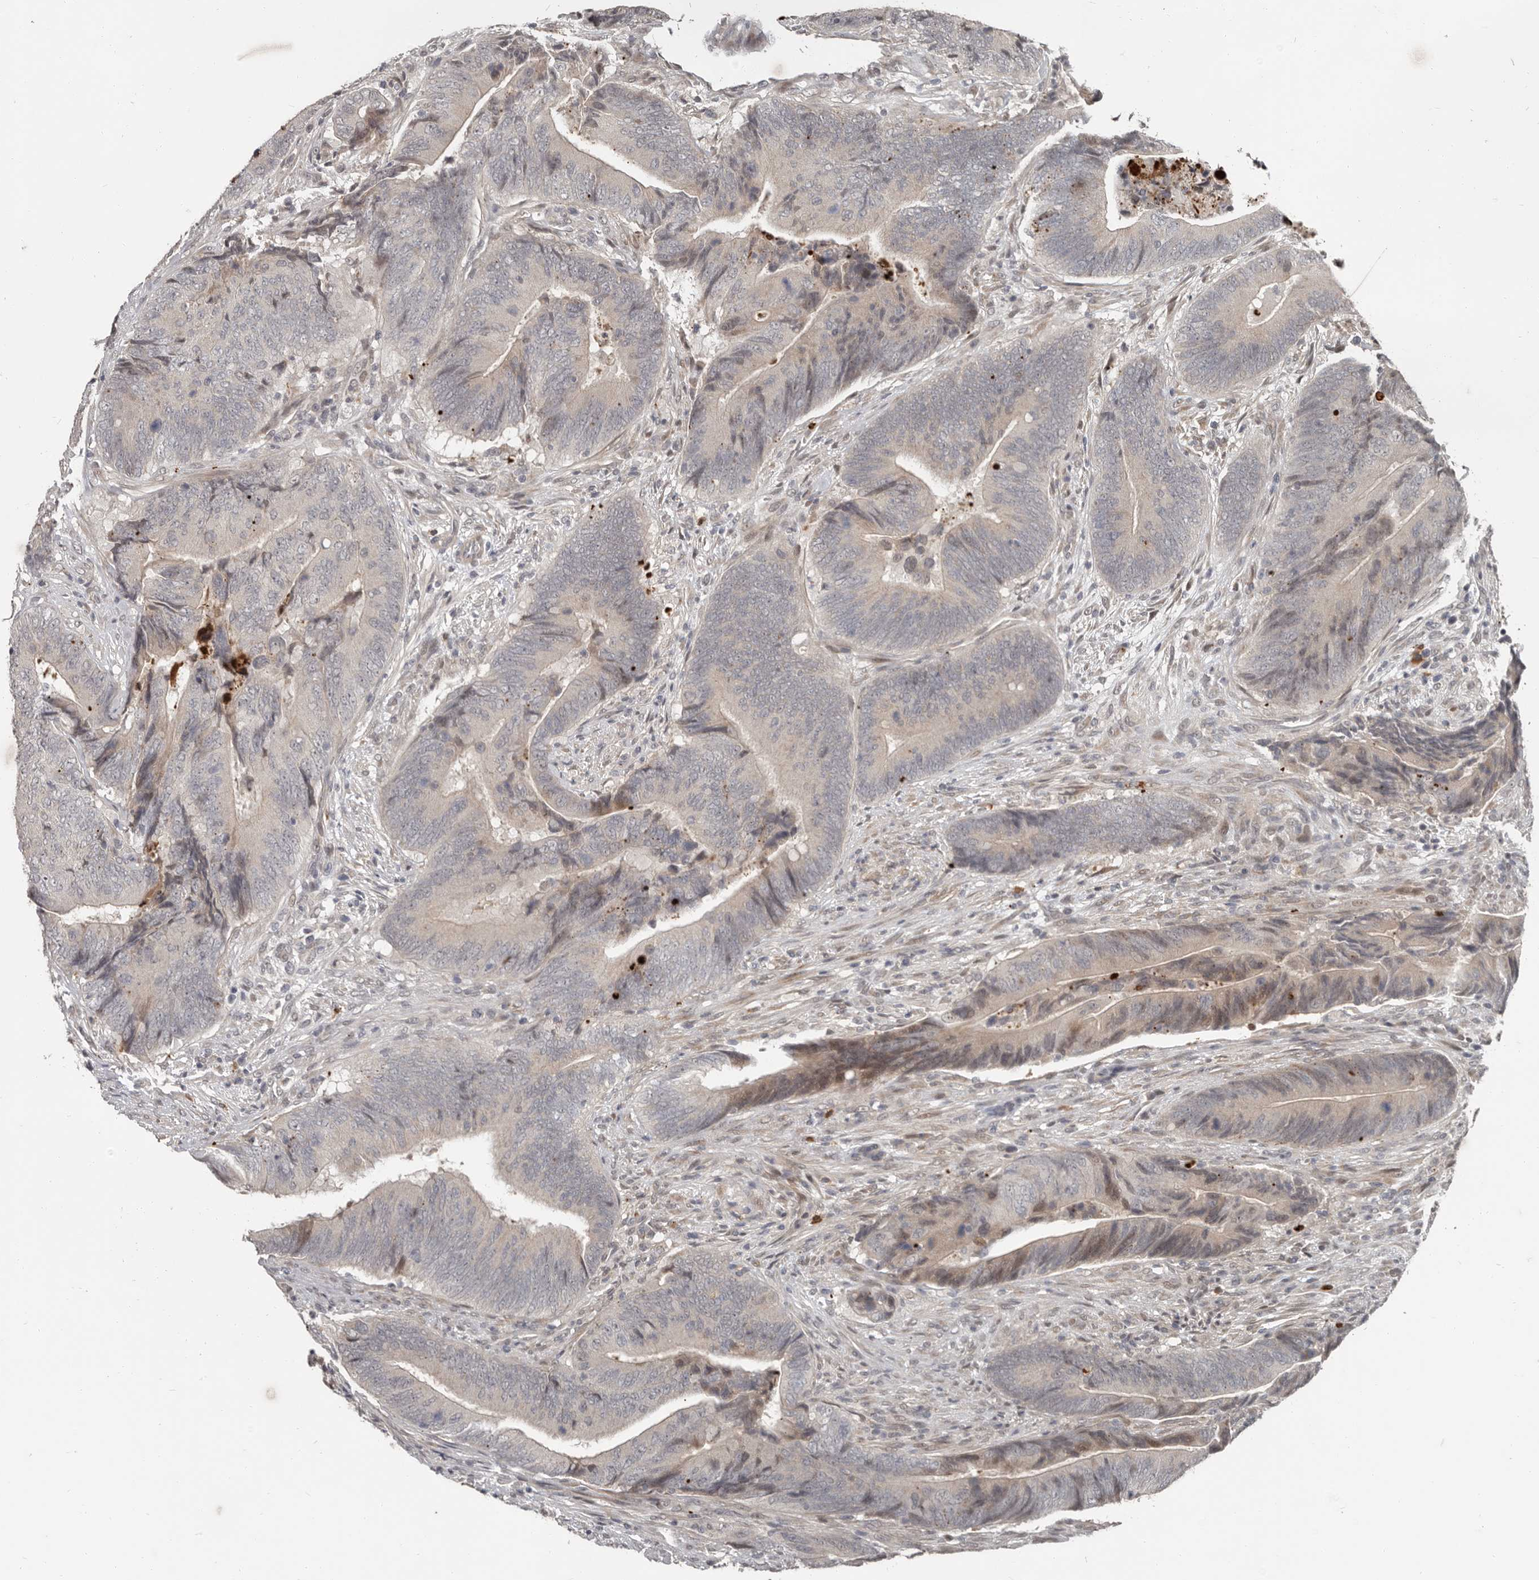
{"staining": {"intensity": "weak", "quantity": "<25%", "location": "cytoplasmic/membranous,nuclear"}, "tissue": "colorectal cancer", "cell_type": "Tumor cells", "image_type": "cancer", "snomed": [{"axis": "morphology", "description": "Normal tissue, NOS"}, {"axis": "morphology", "description": "Adenocarcinoma, NOS"}, {"axis": "topography", "description": "Colon"}], "caption": "The photomicrograph displays no significant positivity in tumor cells of adenocarcinoma (colorectal).", "gene": "APOL6", "patient": {"sex": "male", "age": 56}}